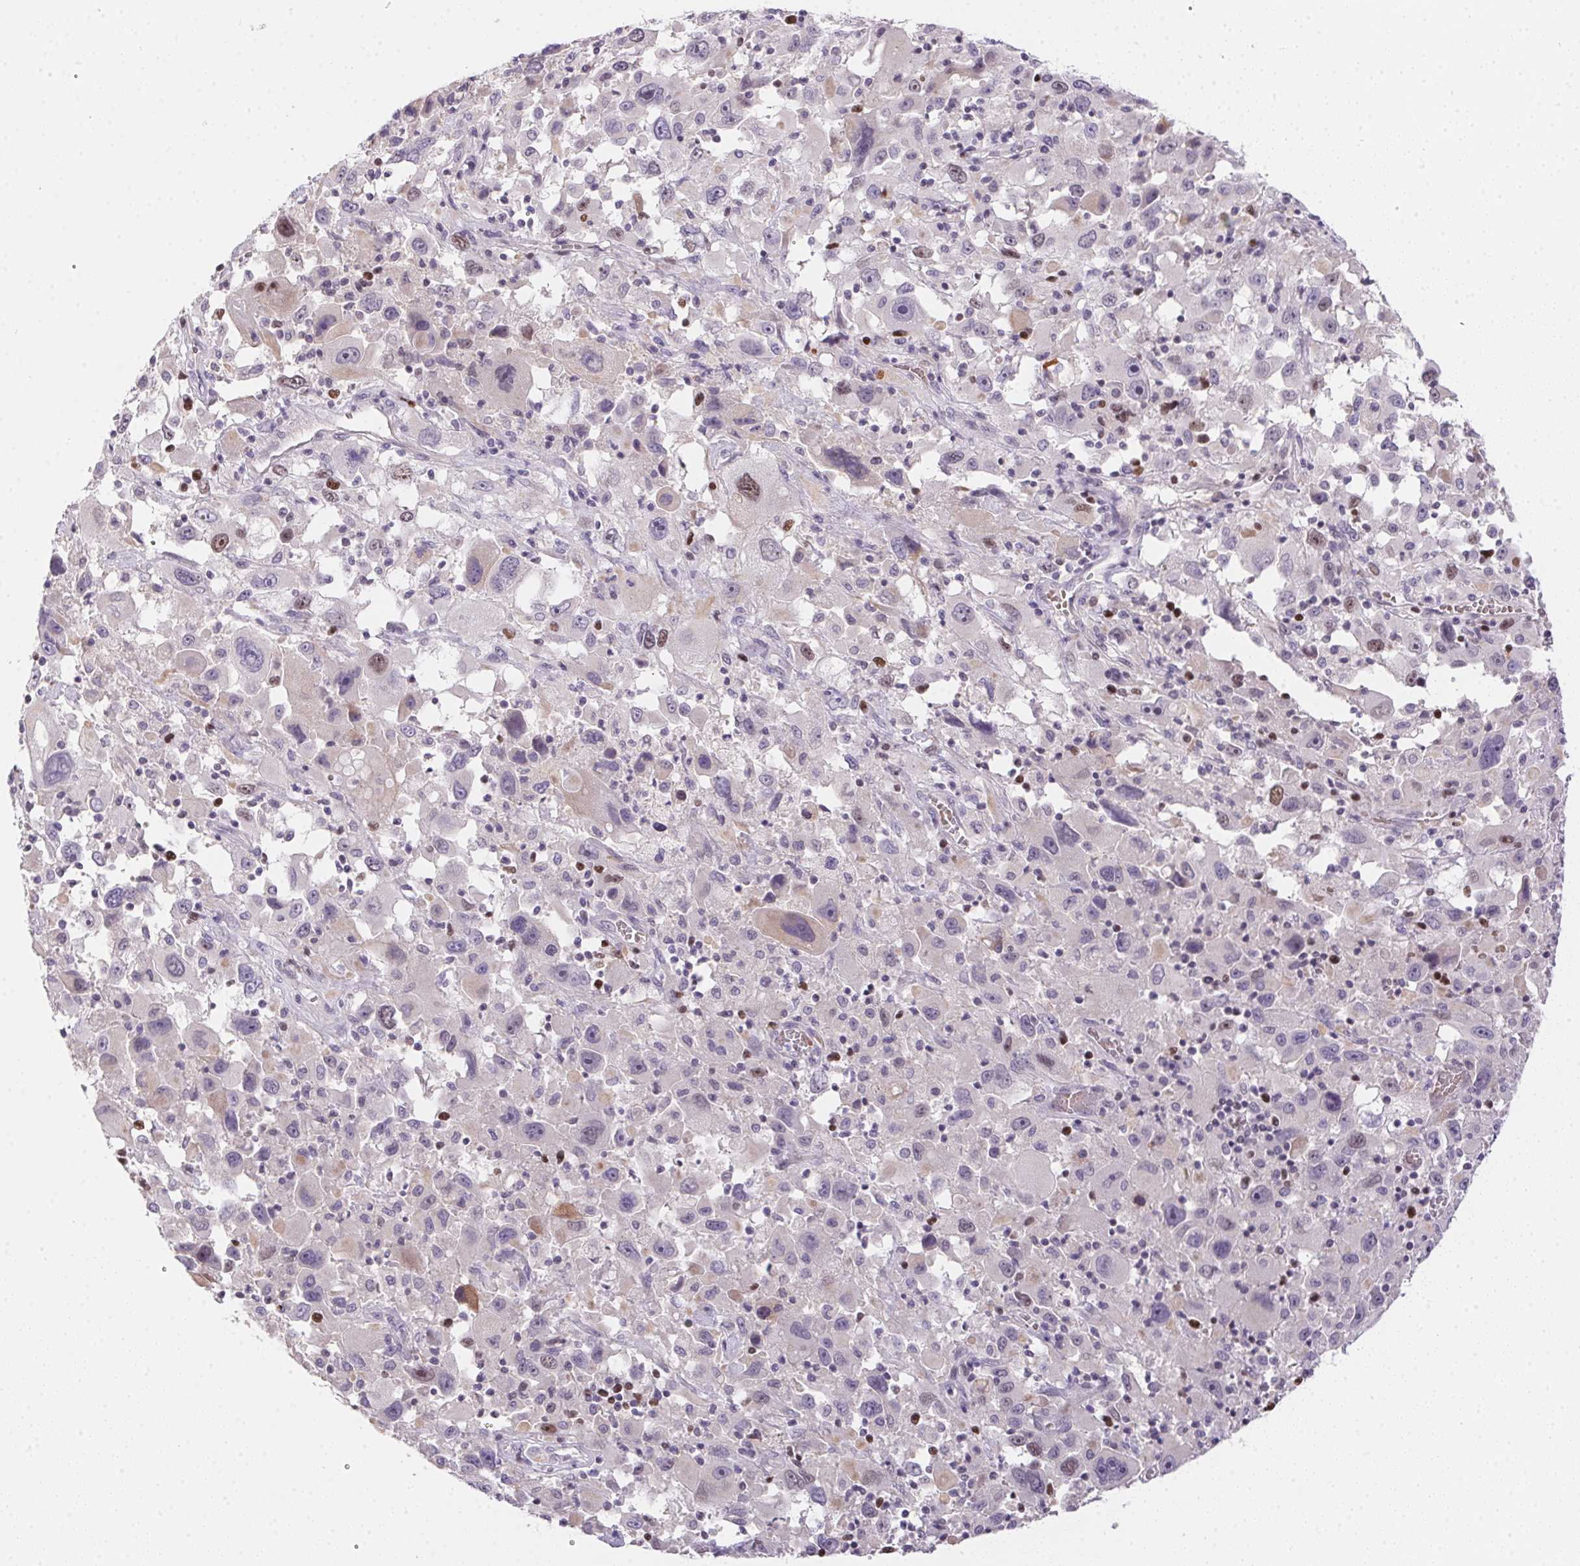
{"staining": {"intensity": "moderate", "quantity": "<25%", "location": "nuclear"}, "tissue": "melanoma", "cell_type": "Tumor cells", "image_type": "cancer", "snomed": [{"axis": "morphology", "description": "Malignant melanoma, Metastatic site"}, {"axis": "topography", "description": "Soft tissue"}], "caption": "Tumor cells display low levels of moderate nuclear expression in approximately <25% of cells in melanoma.", "gene": "HELLS", "patient": {"sex": "male", "age": 50}}